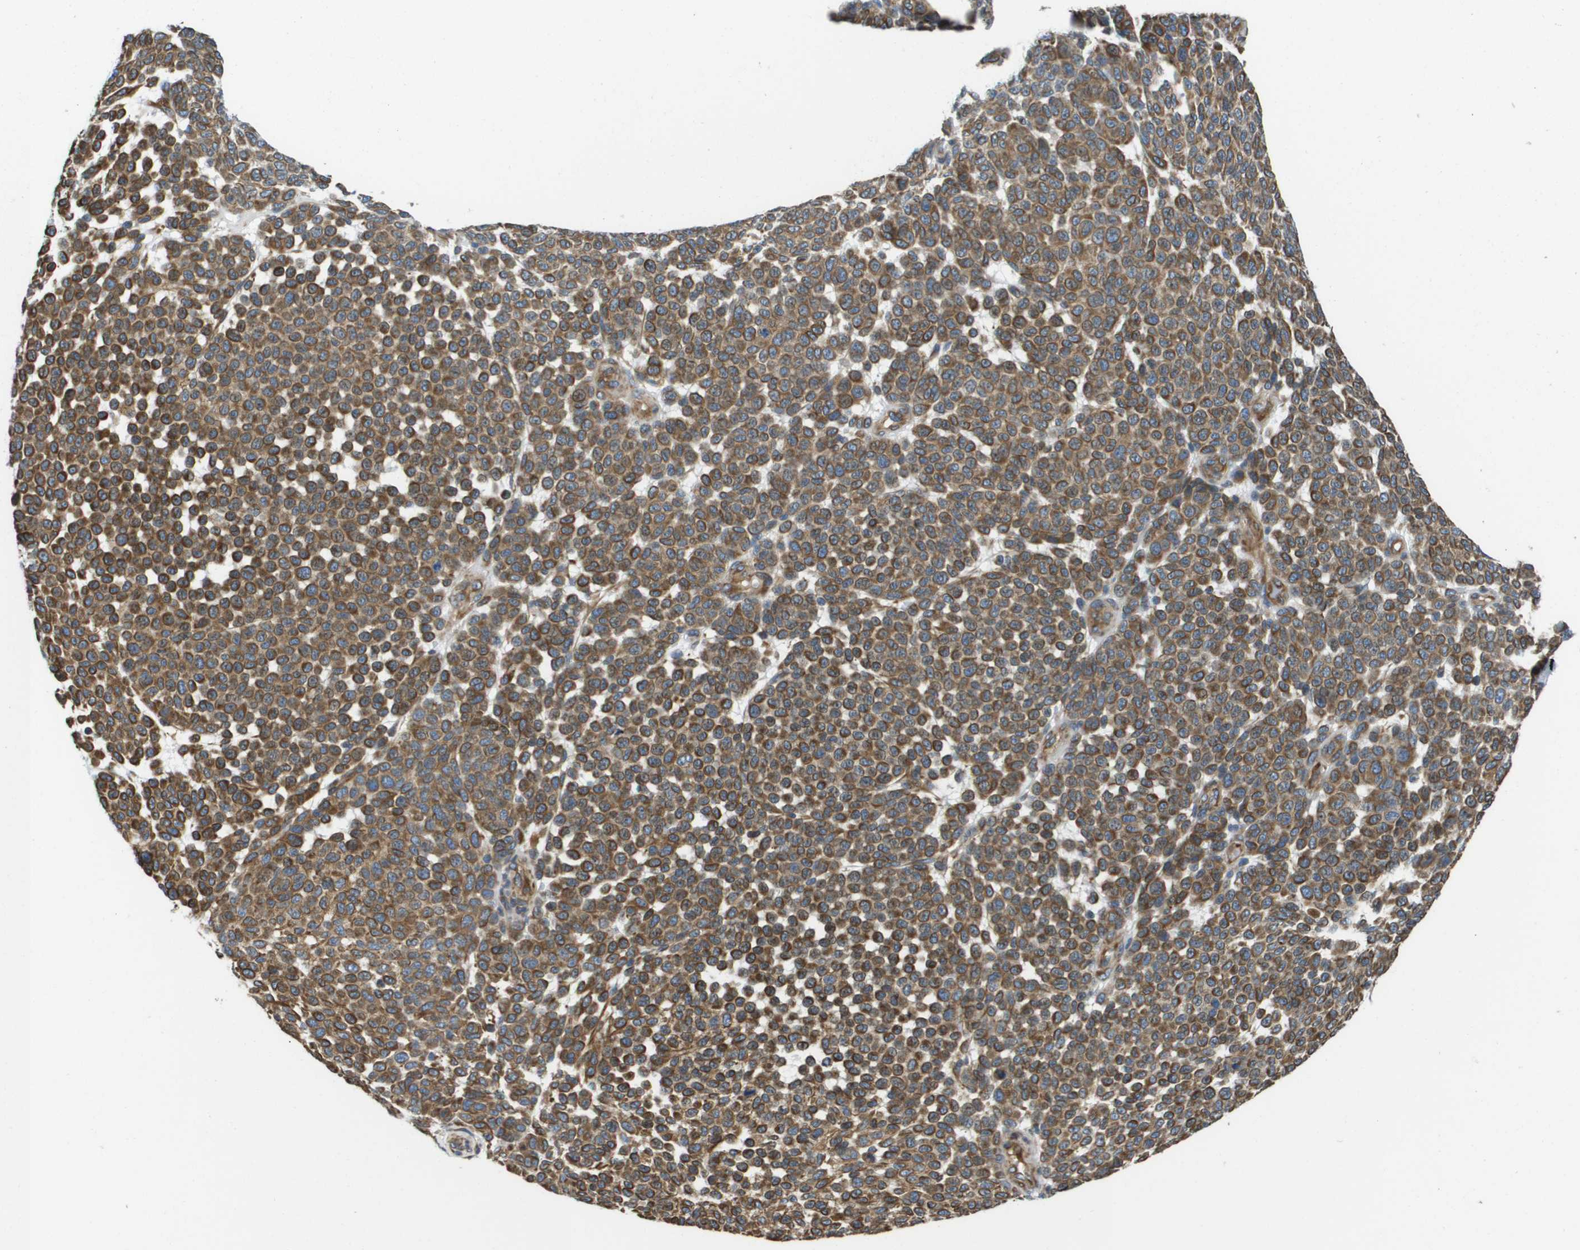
{"staining": {"intensity": "moderate", "quantity": ">75%", "location": "cytoplasmic/membranous"}, "tissue": "melanoma", "cell_type": "Tumor cells", "image_type": "cancer", "snomed": [{"axis": "morphology", "description": "Malignant melanoma, NOS"}, {"axis": "topography", "description": "Skin"}], "caption": "Immunohistochemistry (IHC) histopathology image of neoplastic tissue: melanoma stained using immunohistochemistry demonstrates medium levels of moderate protein expression localized specifically in the cytoplasmic/membranous of tumor cells, appearing as a cytoplasmic/membranous brown color.", "gene": "HSD17B12", "patient": {"sex": "male", "age": 59}}